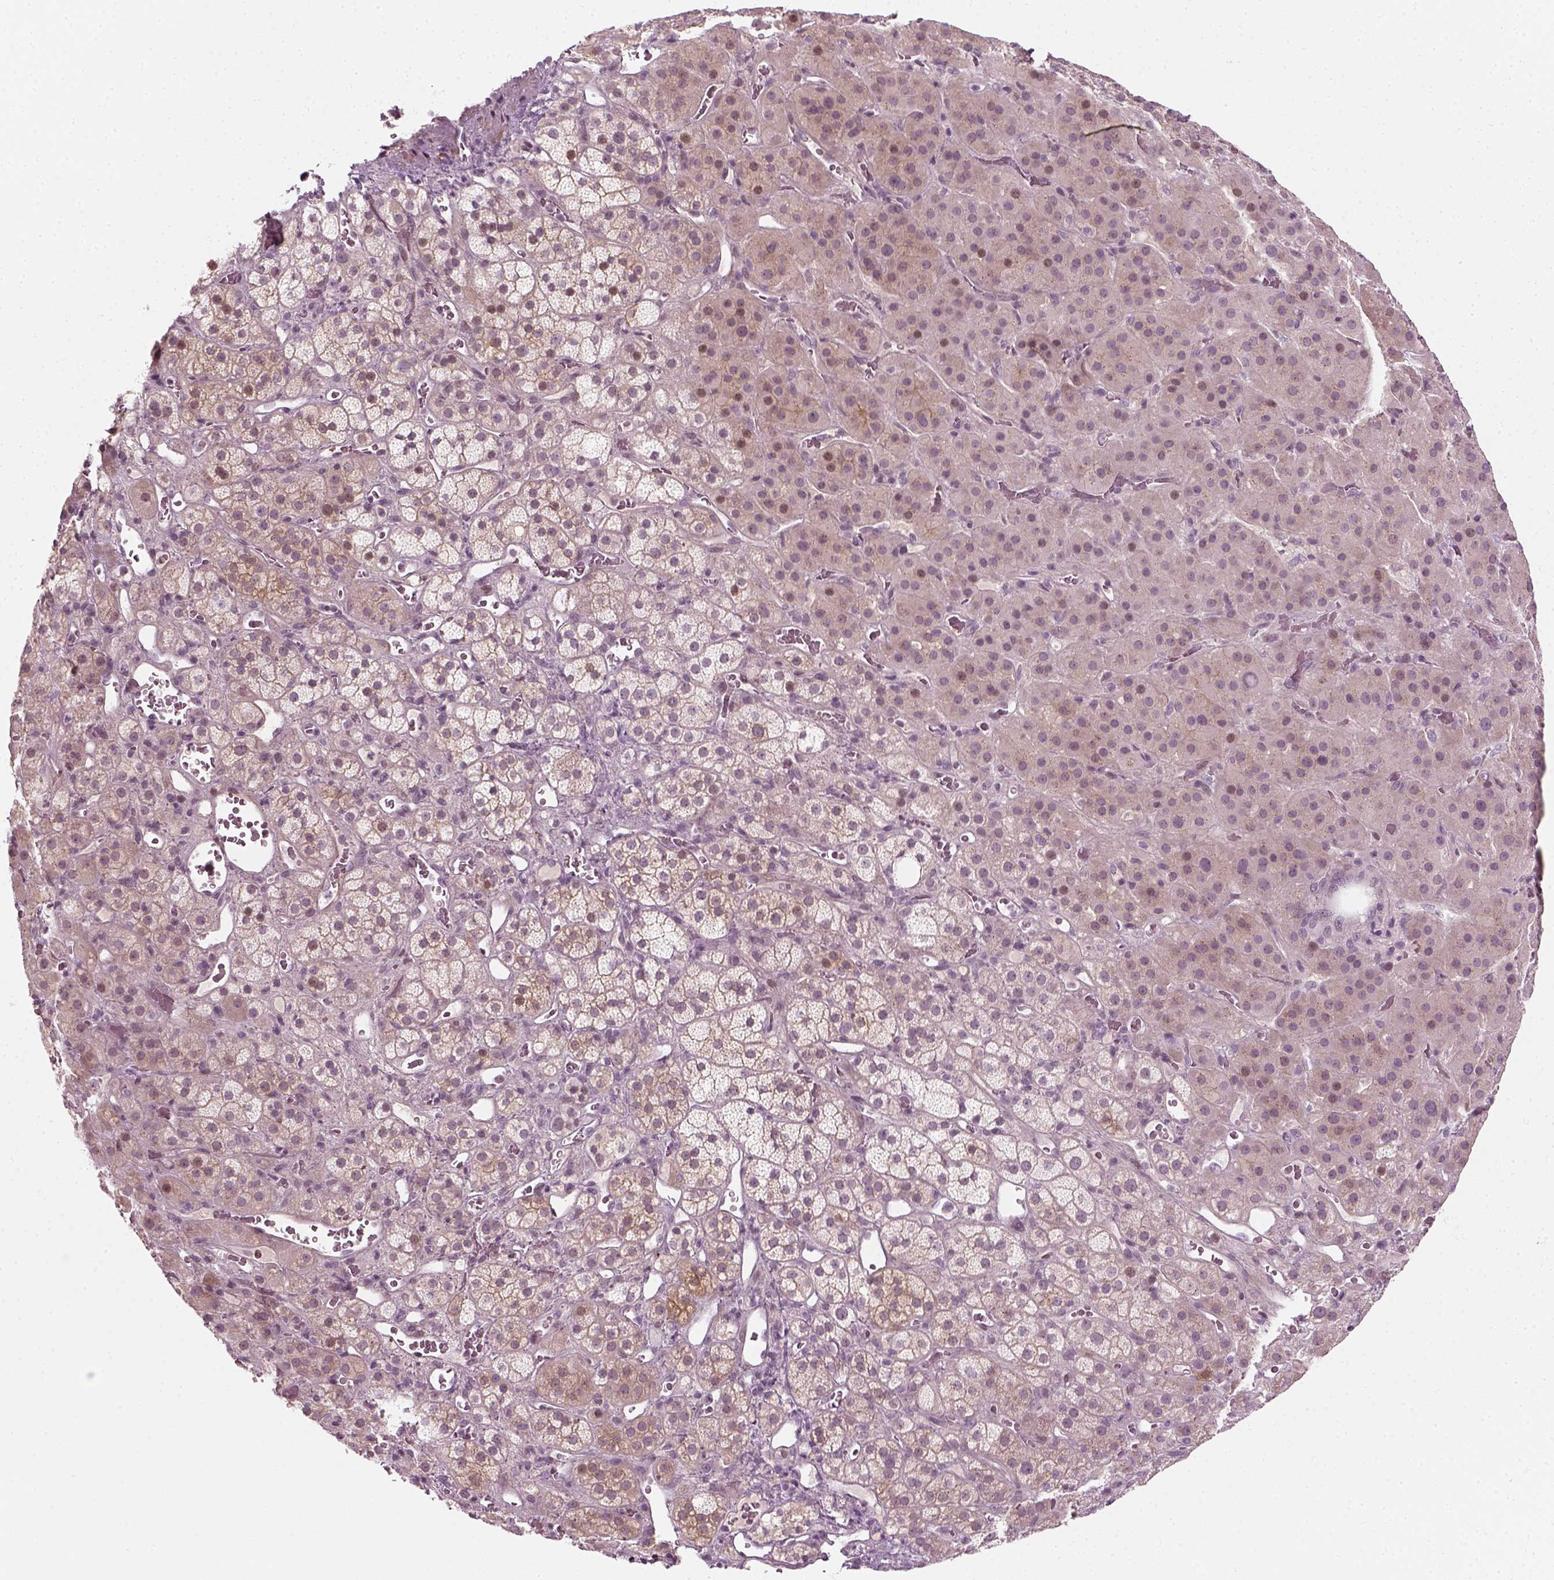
{"staining": {"intensity": "weak", "quantity": "<25%", "location": "cytoplasmic/membranous"}, "tissue": "adrenal gland", "cell_type": "Glandular cells", "image_type": "normal", "snomed": [{"axis": "morphology", "description": "Normal tissue, NOS"}, {"axis": "topography", "description": "Adrenal gland"}], "caption": "This photomicrograph is of unremarkable adrenal gland stained with immunohistochemistry to label a protein in brown with the nuclei are counter-stained blue. There is no expression in glandular cells.", "gene": "MLIP", "patient": {"sex": "male", "age": 57}}